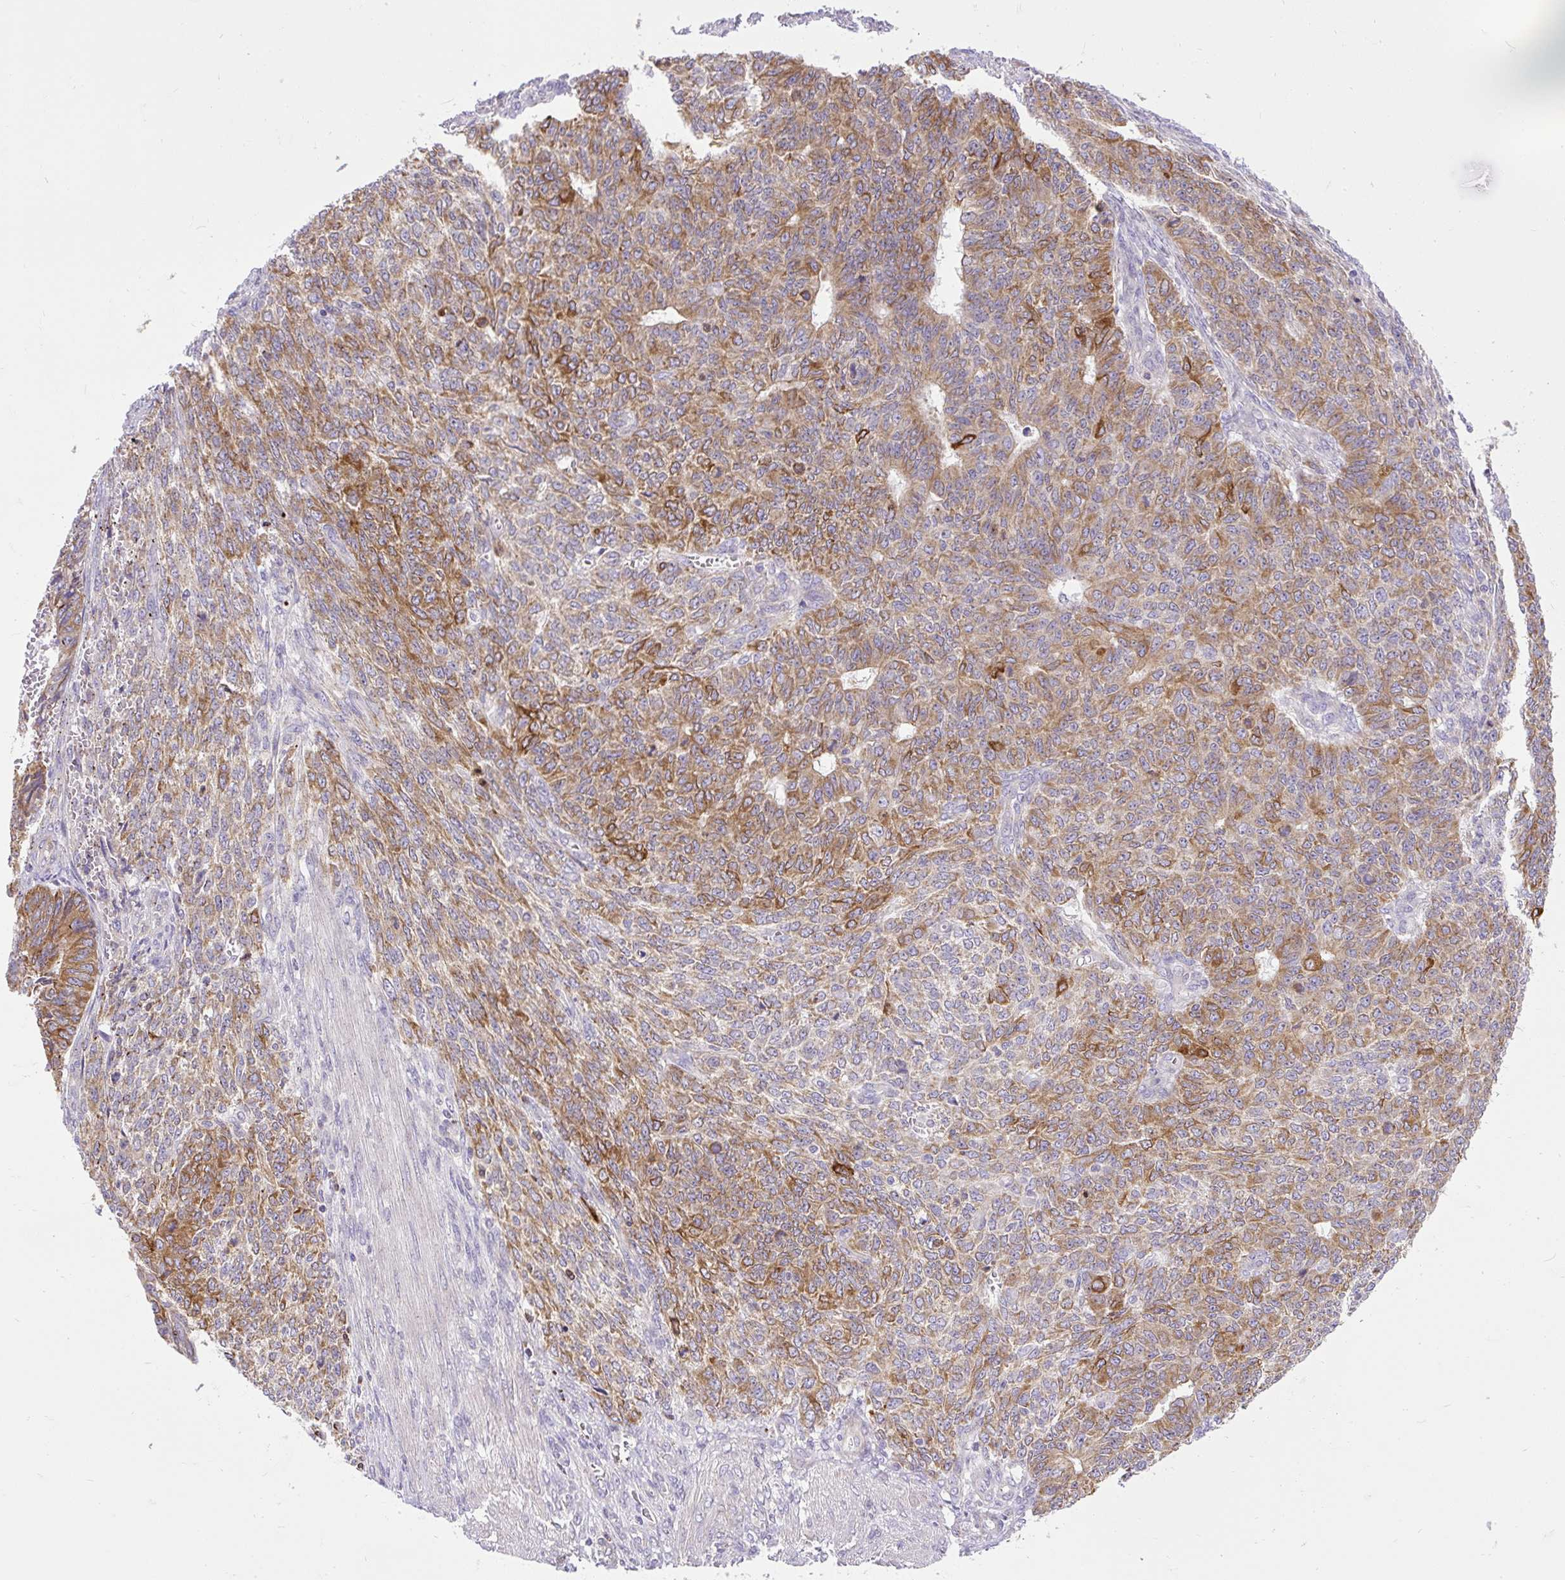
{"staining": {"intensity": "moderate", "quantity": ">75%", "location": "cytoplasmic/membranous"}, "tissue": "endometrial cancer", "cell_type": "Tumor cells", "image_type": "cancer", "snomed": [{"axis": "morphology", "description": "Adenocarcinoma, NOS"}, {"axis": "topography", "description": "Endometrium"}], "caption": "Immunohistochemical staining of endometrial cancer exhibits moderate cytoplasmic/membranous protein staining in approximately >75% of tumor cells.", "gene": "CFAP47", "patient": {"sex": "female", "age": 32}}